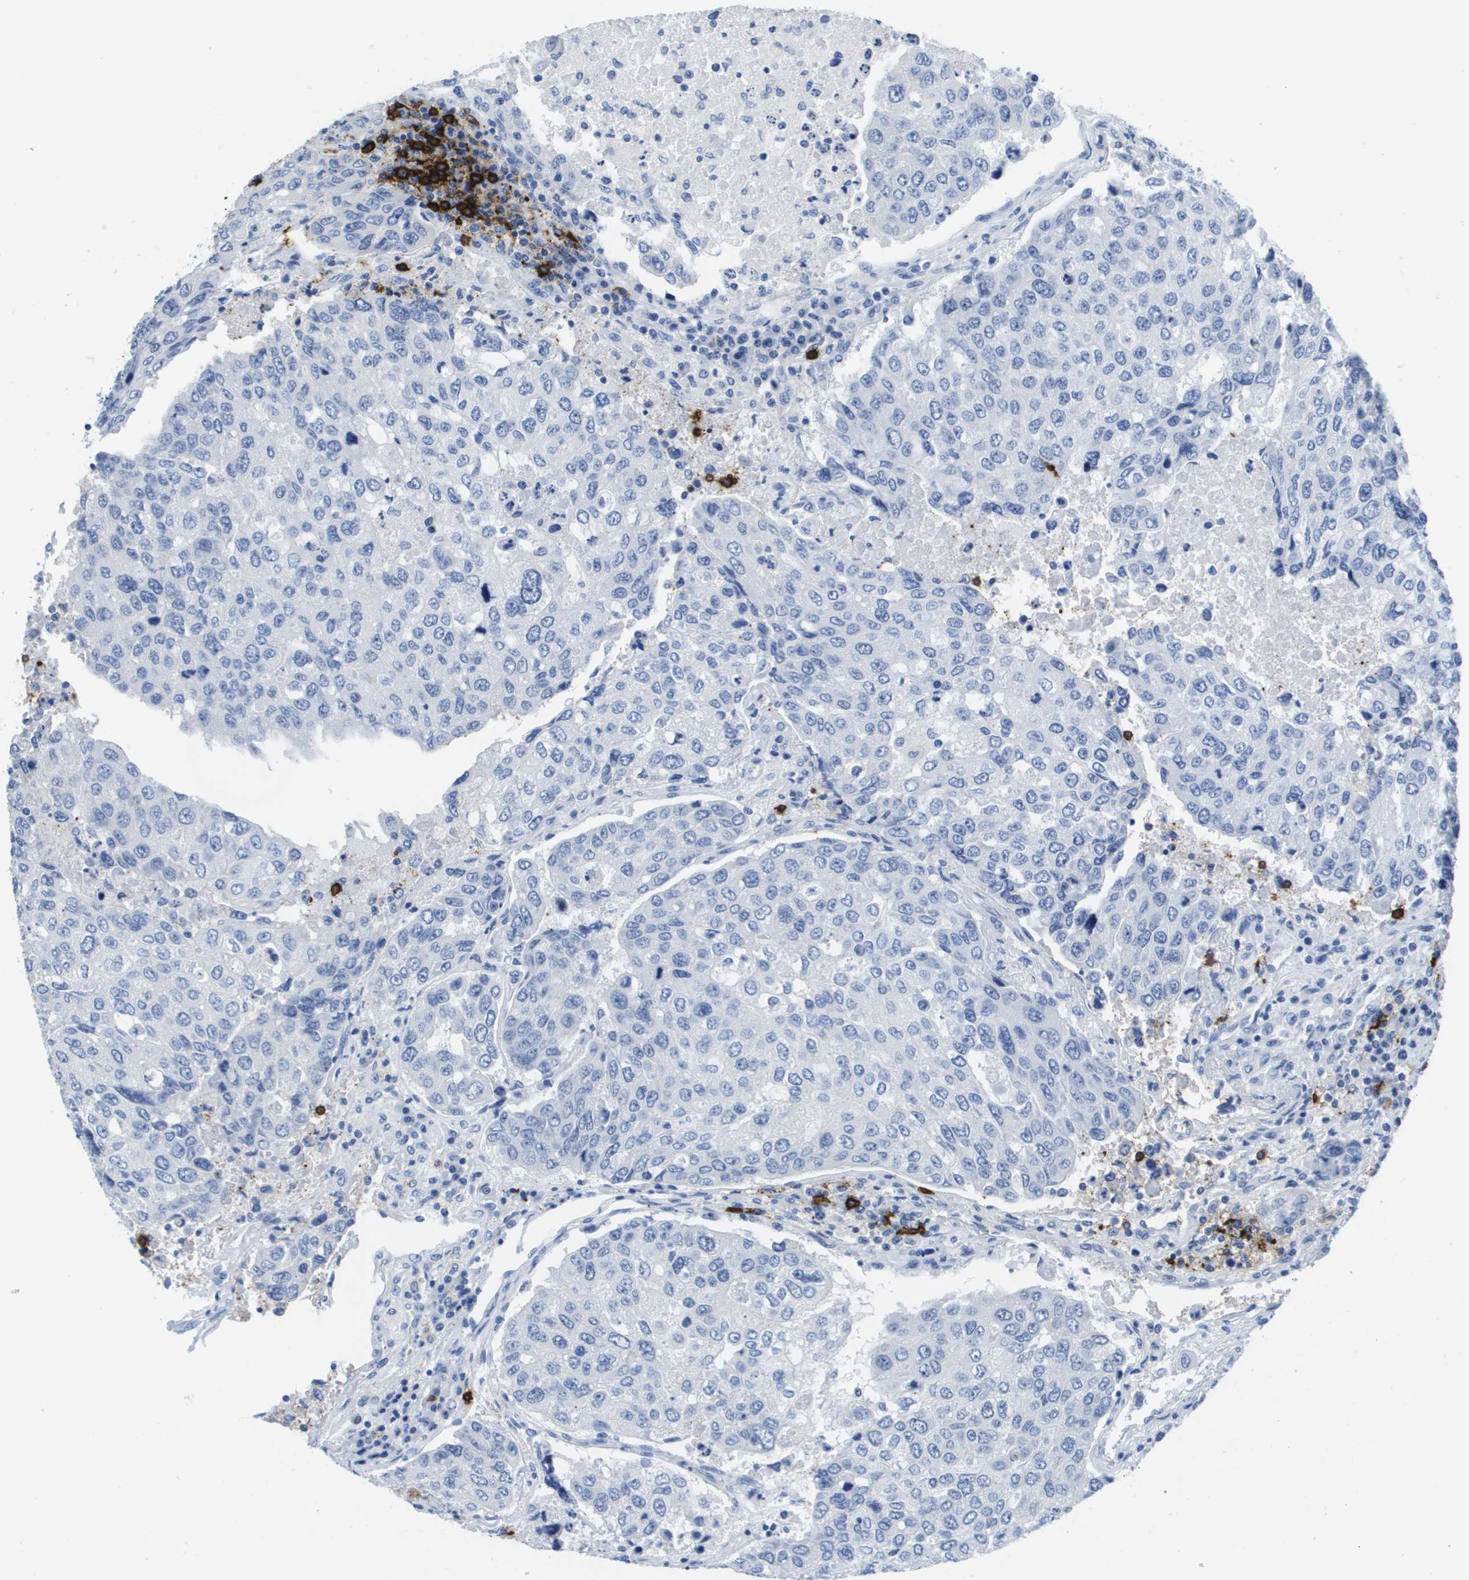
{"staining": {"intensity": "negative", "quantity": "none", "location": "none"}, "tissue": "urothelial cancer", "cell_type": "Tumor cells", "image_type": "cancer", "snomed": [{"axis": "morphology", "description": "Urothelial carcinoma, High grade"}, {"axis": "topography", "description": "Lymph node"}, {"axis": "topography", "description": "Urinary bladder"}], "caption": "High magnification brightfield microscopy of urothelial cancer stained with DAB (3,3'-diaminobenzidine) (brown) and counterstained with hematoxylin (blue): tumor cells show no significant expression. Brightfield microscopy of immunohistochemistry (IHC) stained with DAB (3,3'-diaminobenzidine) (brown) and hematoxylin (blue), captured at high magnification.", "gene": "MS4A1", "patient": {"sex": "male", "age": 51}}